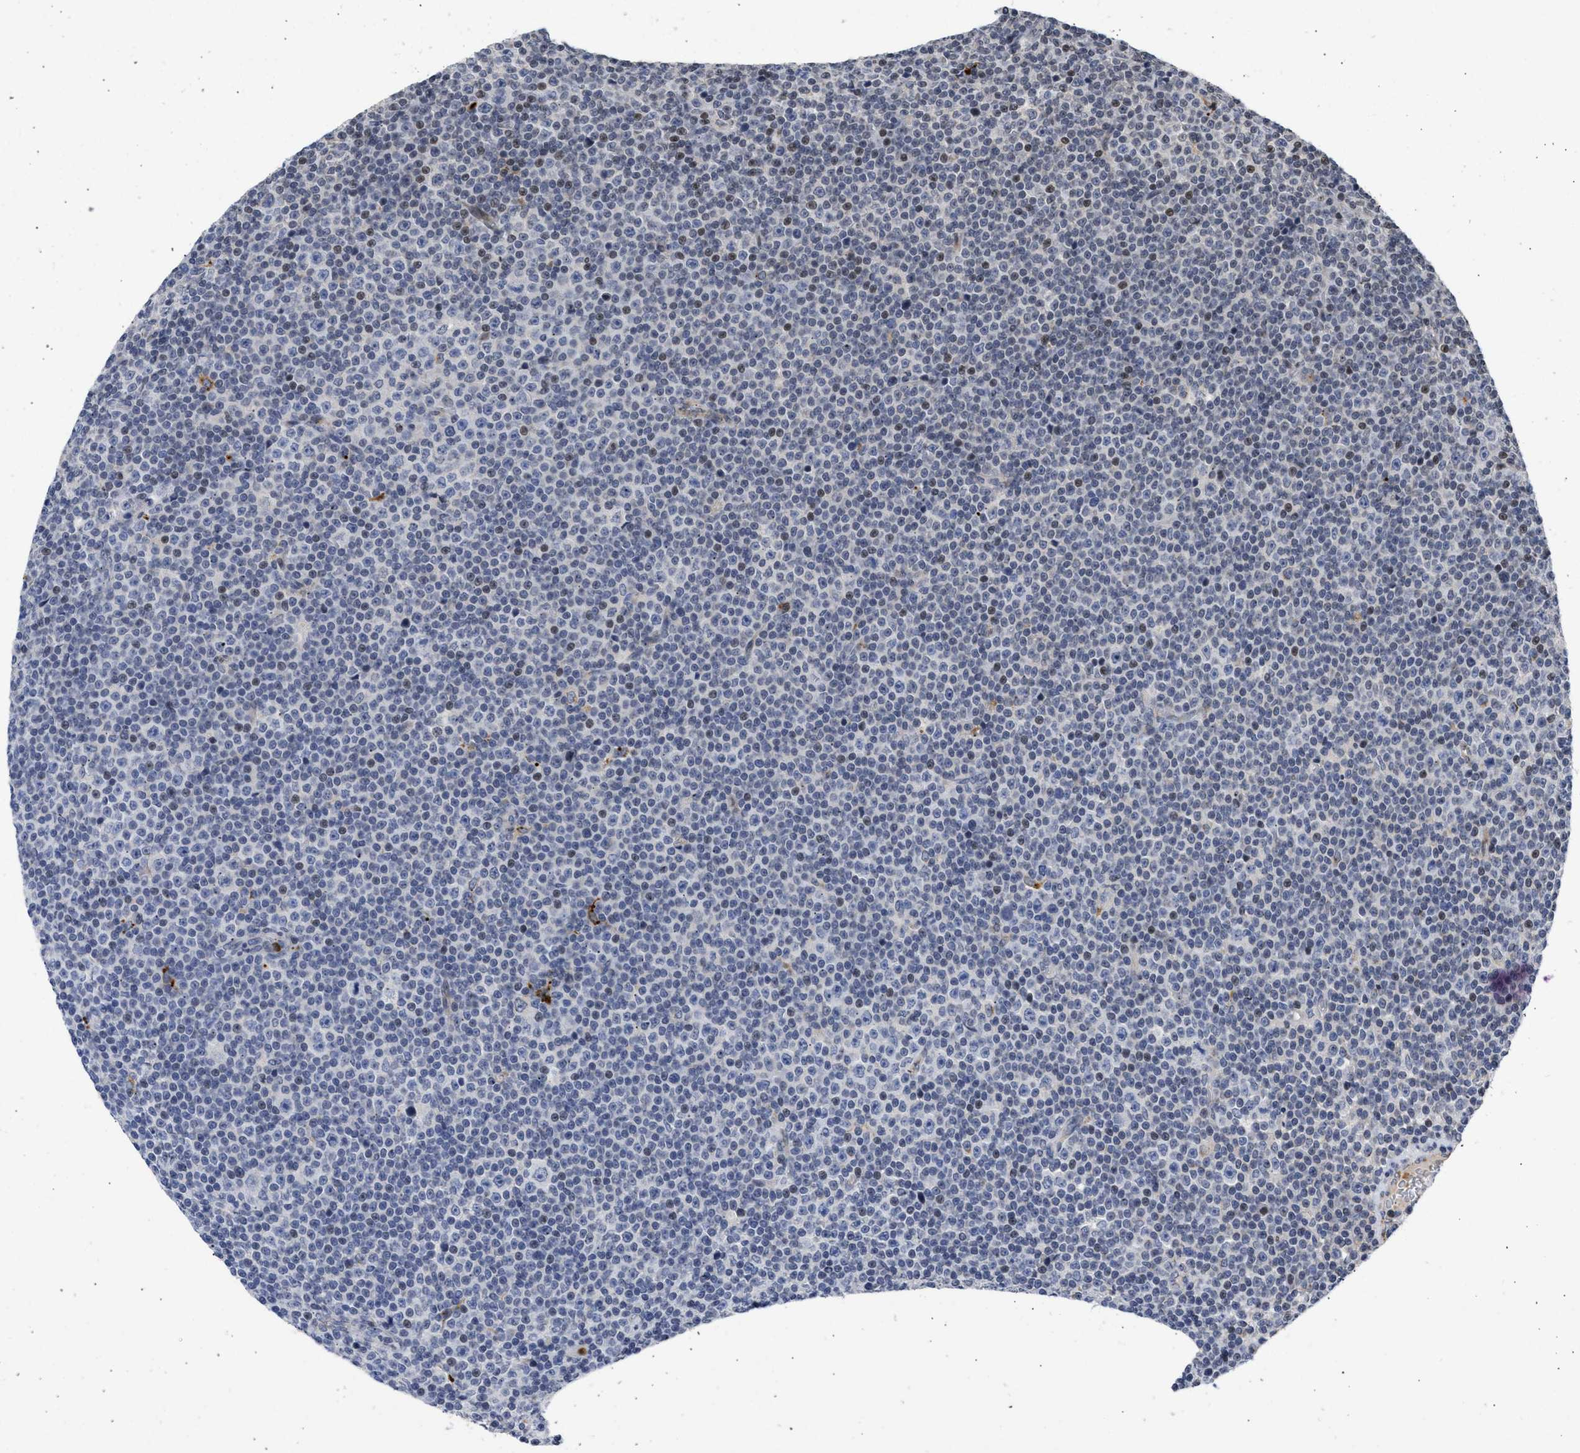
{"staining": {"intensity": "weak", "quantity": "<25%", "location": "nuclear"}, "tissue": "lymphoma", "cell_type": "Tumor cells", "image_type": "cancer", "snomed": [{"axis": "morphology", "description": "Malignant lymphoma, non-Hodgkin's type, Low grade"}, {"axis": "topography", "description": "Lymph node"}], "caption": "Tumor cells are negative for protein expression in human low-grade malignant lymphoma, non-Hodgkin's type.", "gene": "ENSG00000142539", "patient": {"sex": "female", "age": 67}}